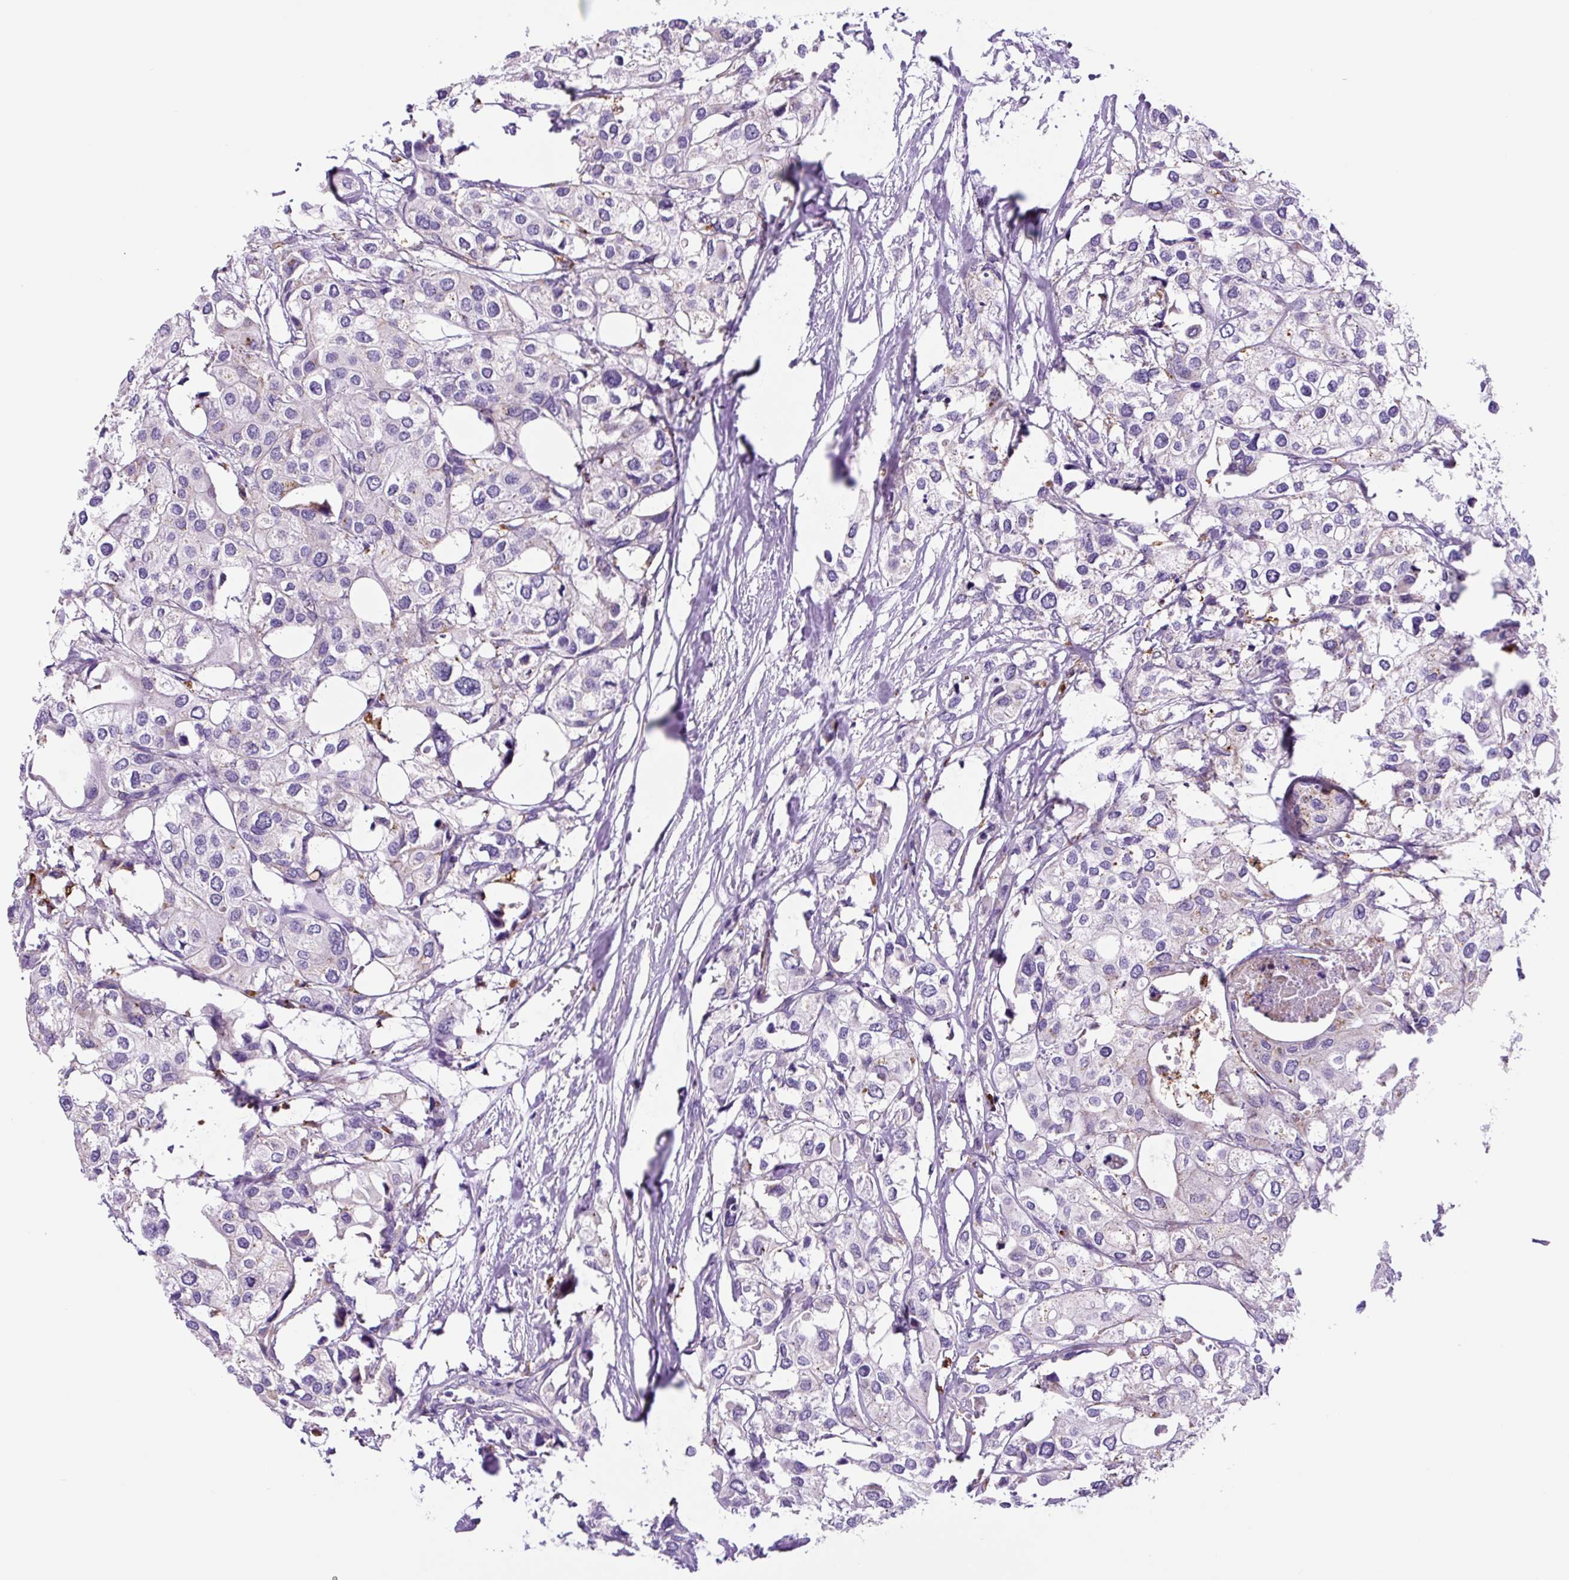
{"staining": {"intensity": "negative", "quantity": "none", "location": "none"}, "tissue": "urothelial cancer", "cell_type": "Tumor cells", "image_type": "cancer", "snomed": [{"axis": "morphology", "description": "Urothelial carcinoma, High grade"}, {"axis": "topography", "description": "Urinary bladder"}], "caption": "Immunohistochemical staining of urothelial cancer demonstrates no significant expression in tumor cells.", "gene": "LCN10", "patient": {"sex": "male", "age": 64}}